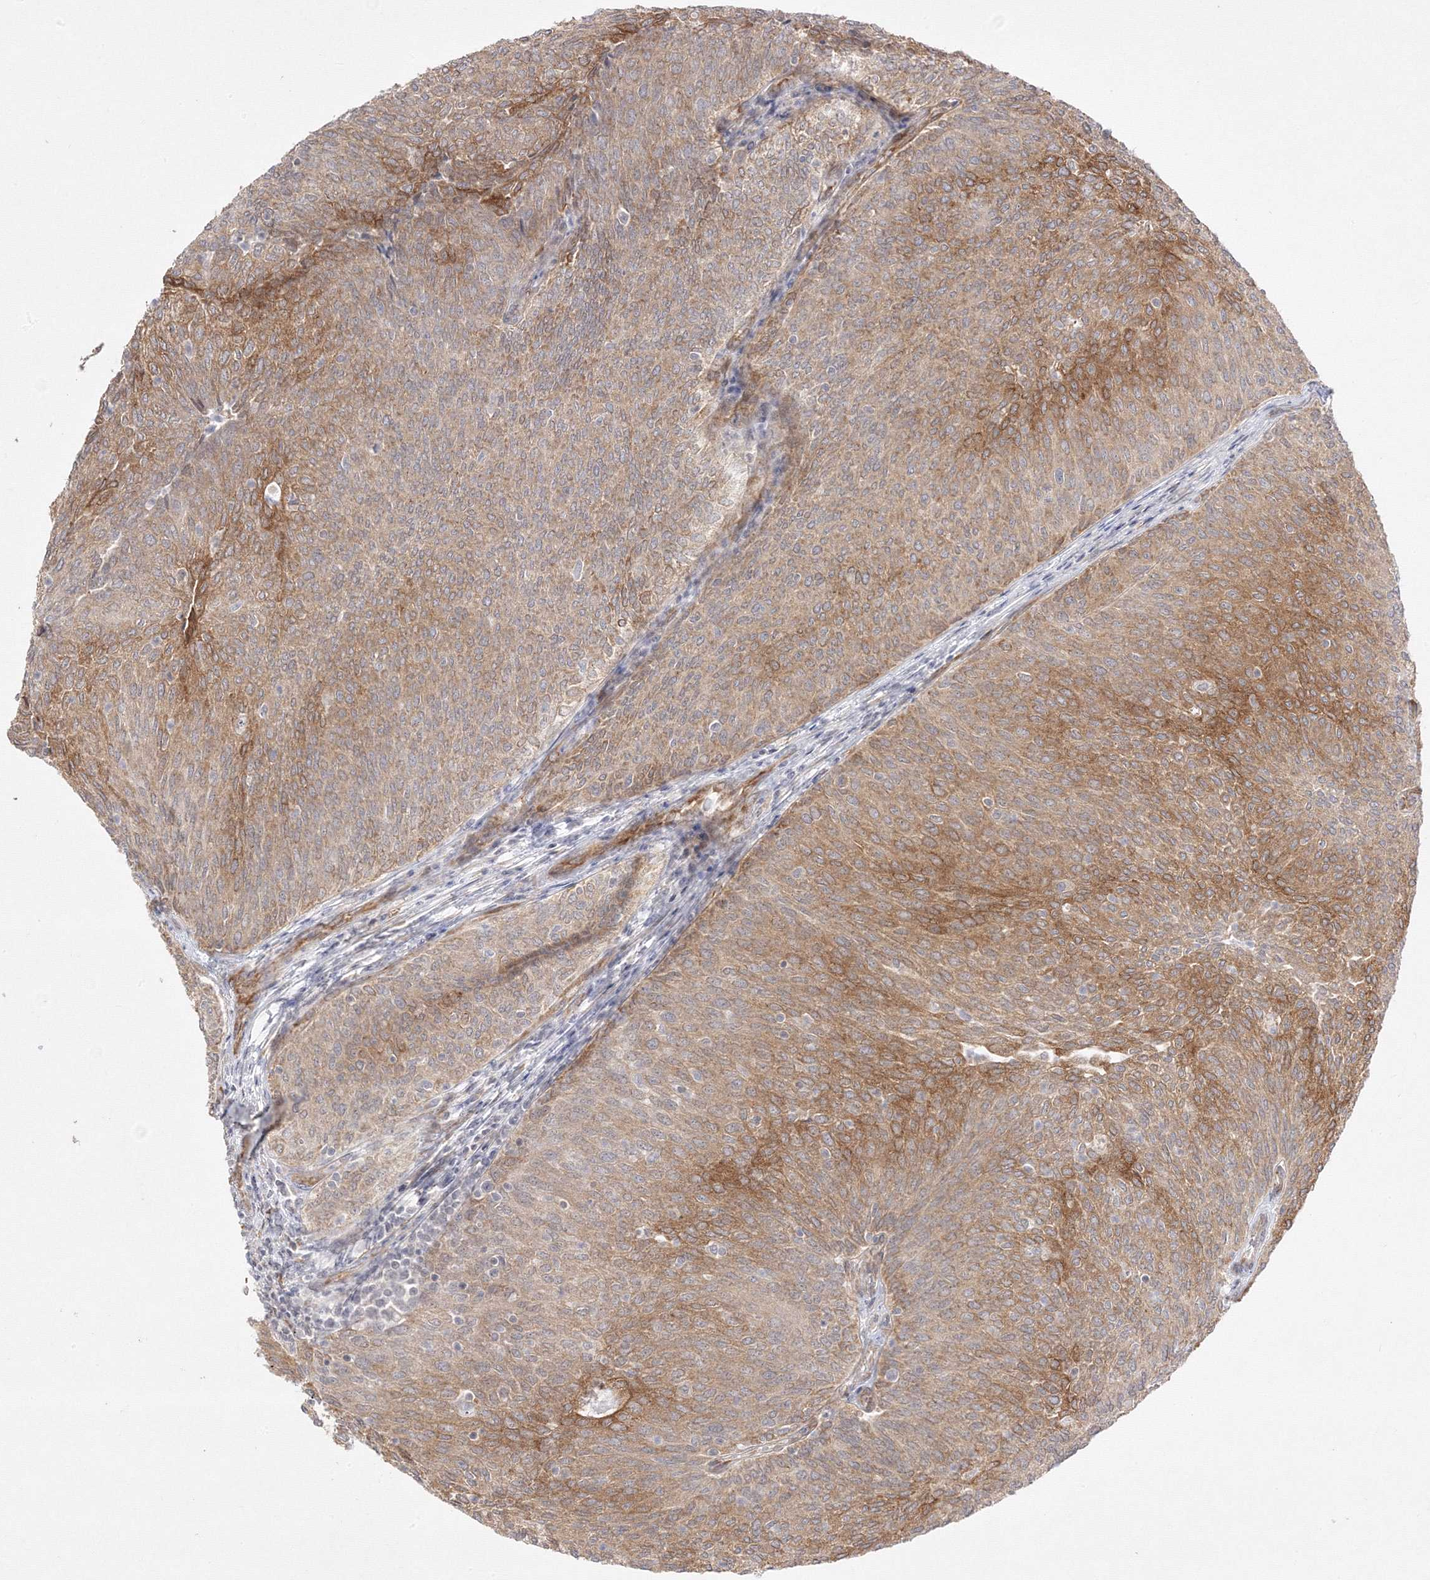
{"staining": {"intensity": "moderate", "quantity": ">75%", "location": "cytoplasmic/membranous"}, "tissue": "urothelial cancer", "cell_type": "Tumor cells", "image_type": "cancer", "snomed": [{"axis": "morphology", "description": "Urothelial carcinoma, Low grade"}, {"axis": "topography", "description": "Urinary bladder"}], "caption": "This image exhibits urothelial carcinoma (low-grade) stained with immunohistochemistry (IHC) to label a protein in brown. The cytoplasmic/membranous of tumor cells show moderate positivity for the protein. Nuclei are counter-stained blue.", "gene": "C2CD2", "patient": {"sex": "female", "age": 79}}